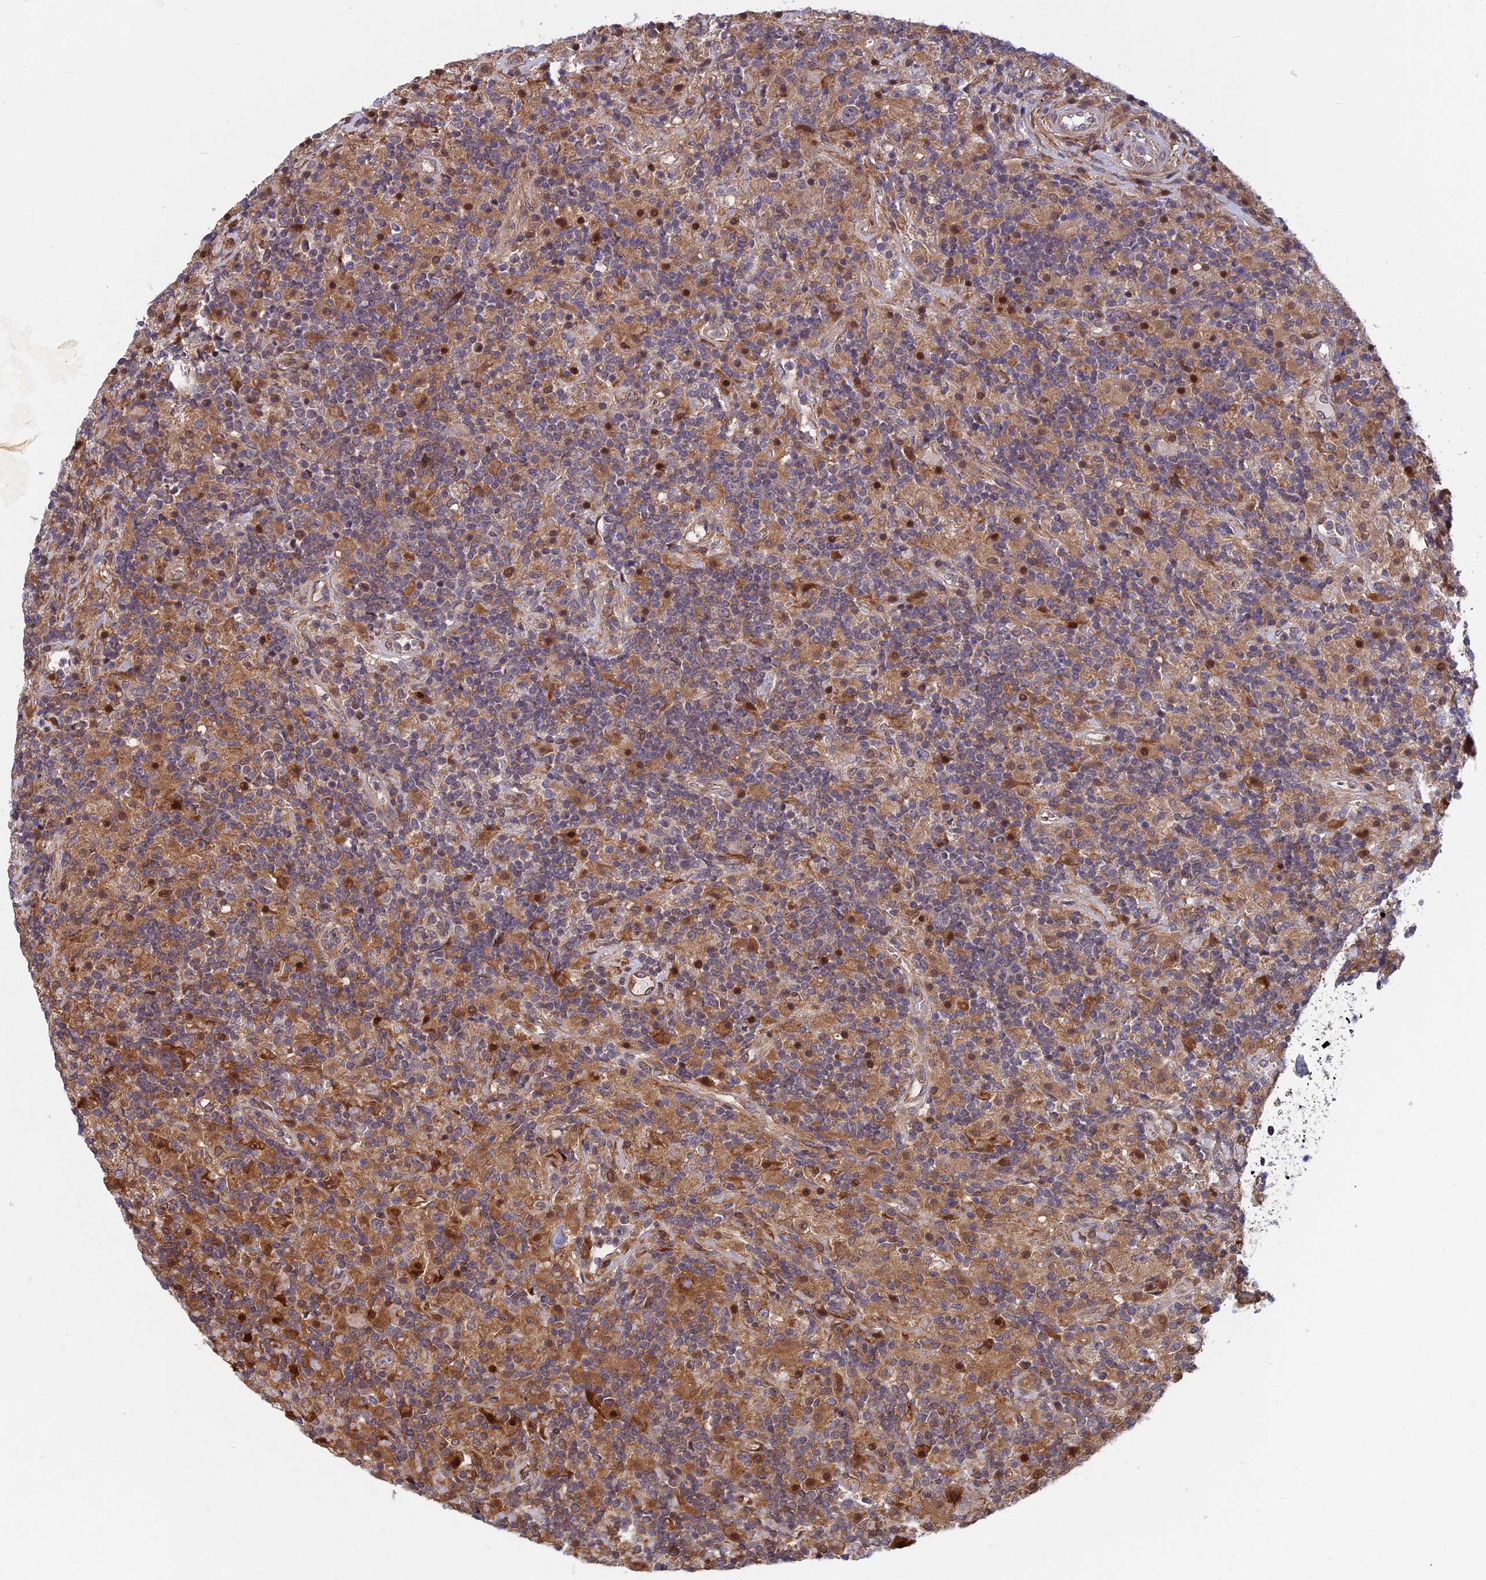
{"staining": {"intensity": "moderate", "quantity": "25%-75%", "location": "cytoplasmic/membranous"}, "tissue": "lymphoma", "cell_type": "Tumor cells", "image_type": "cancer", "snomed": [{"axis": "morphology", "description": "Hodgkin's disease, NOS"}, {"axis": "topography", "description": "Lymph node"}], "caption": "Immunohistochemistry (IHC) histopathology image of human Hodgkin's disease stained for a protein (brown), which shows medium levels of moderate cytoplasmic/membranous positivity in approximately 25%-75% of tumor cells.", "gene": "COMMD2", "patient": {"sex": "male", "age": 70}}